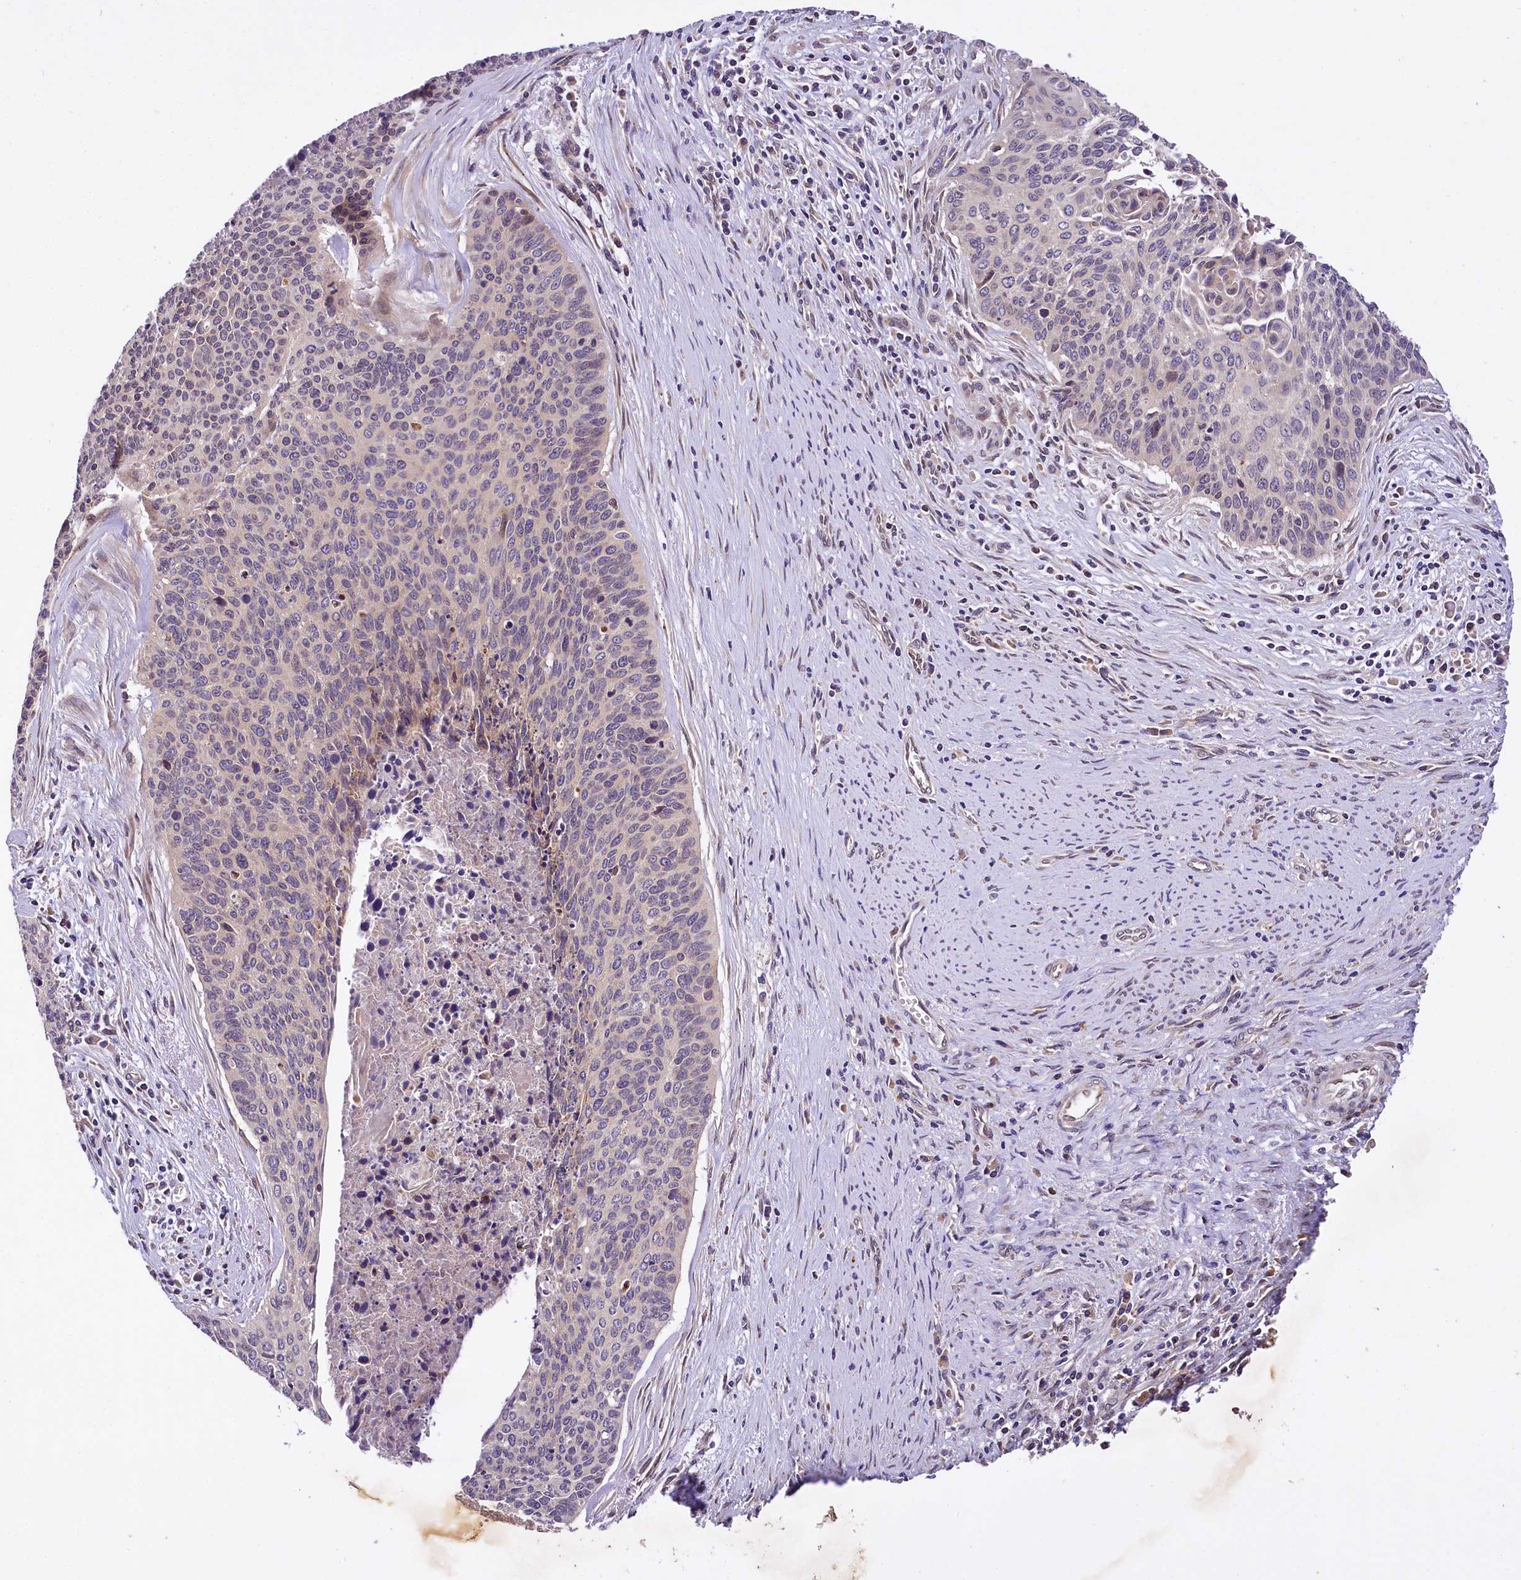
{"staining": {"intensity": "negative", "quantity": "none", "location": "none"}, "tissue": "cervical cancer", "cell_type": "Tumor cells", "image_type": "cancer", "snomed": [{"axis": "morphology", "description": "Squamous cell carcinoma, NOS"}, {"axis": "topography", "description": "Cervix"}], "caption": "Histopathology image shows no significant protein staining in tumor cells of cervical cancer. (DAB (3,3'-diaminobenzidine) immunohistochemistry visualized using brightfield microscopy, high magnification).", "gene": "SUPV3L1", "patient": {"sex": "female", "age": 55}}